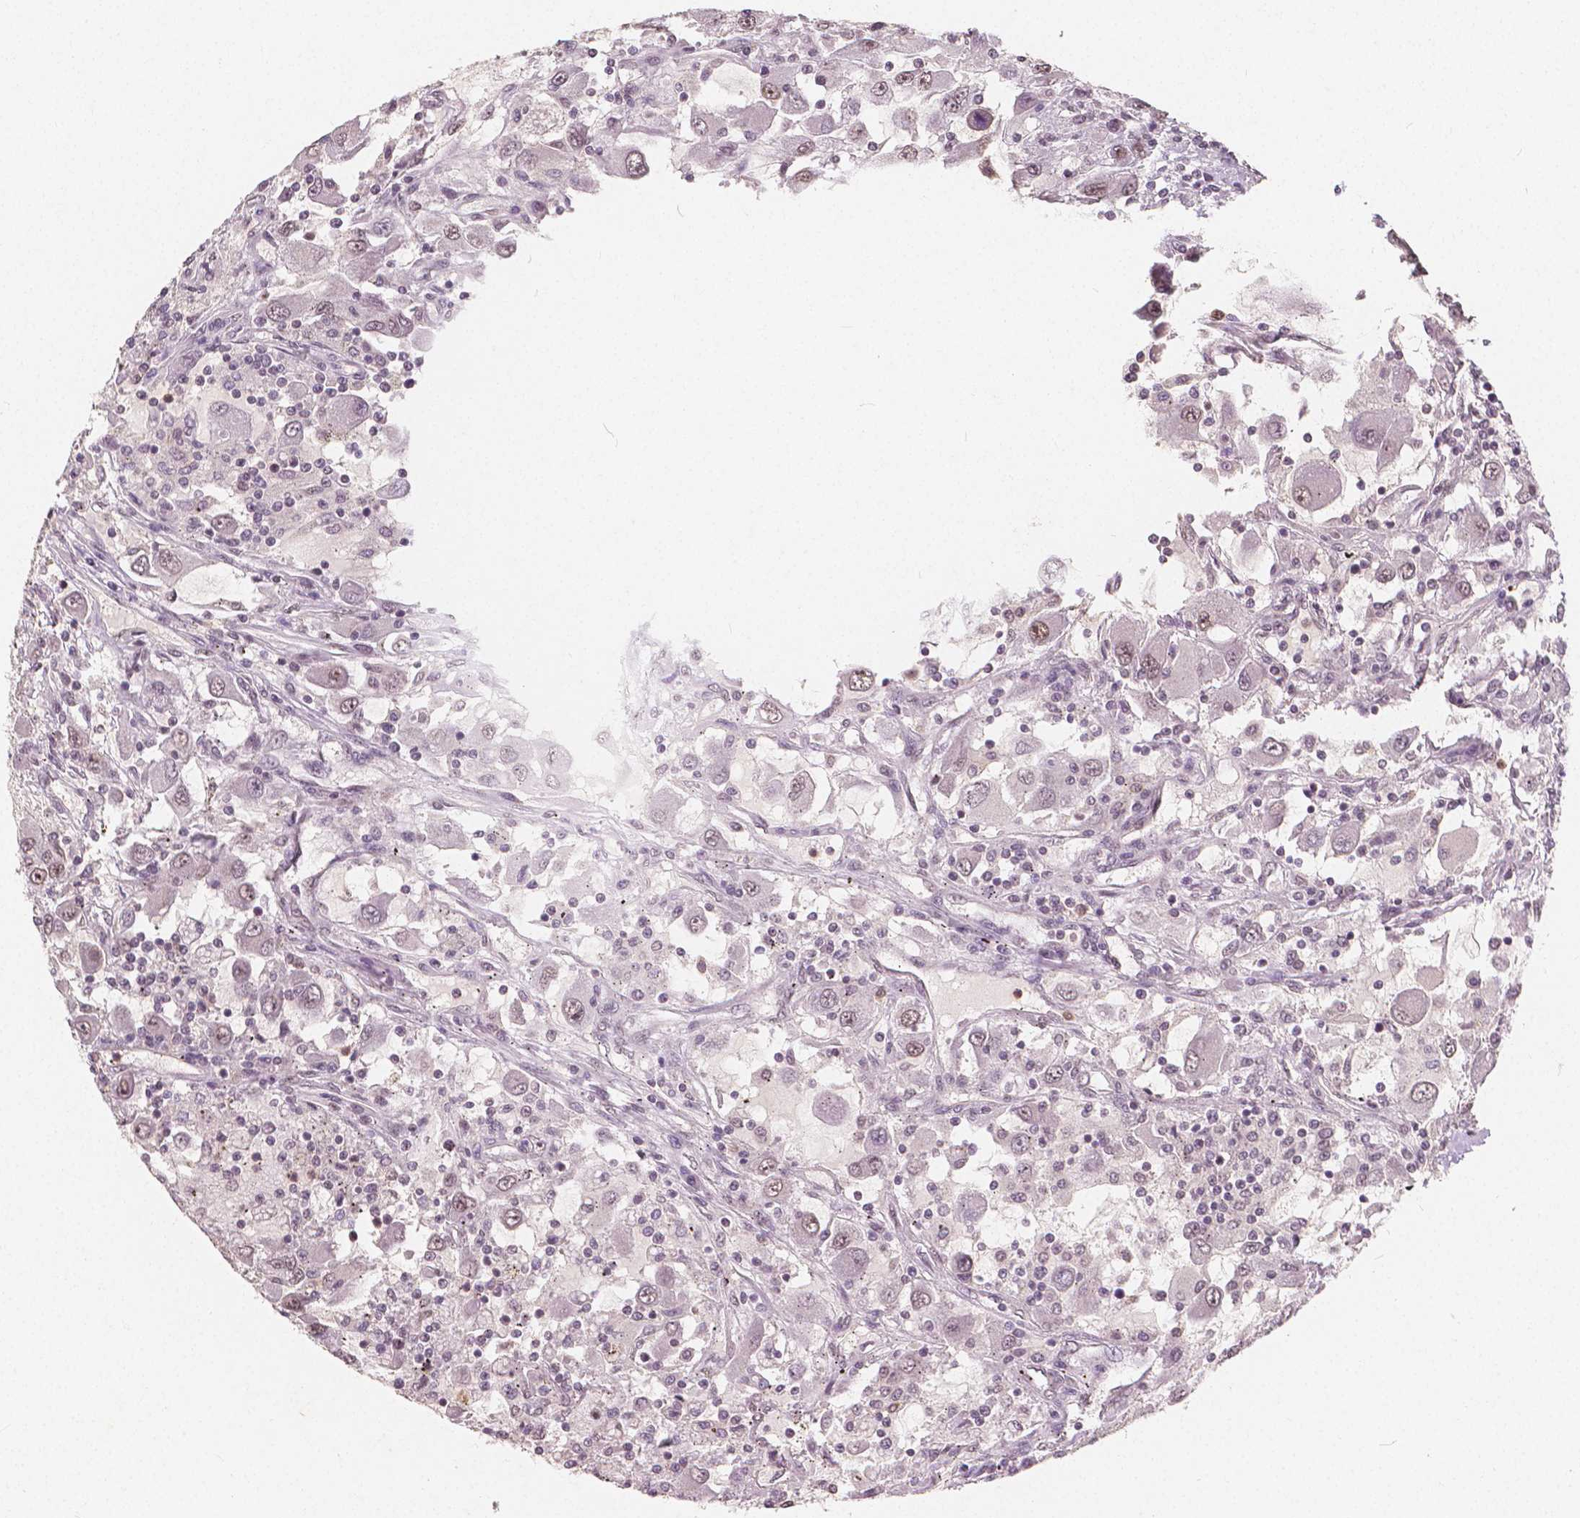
{"staining": {"intensity": "weak", "quantity": "25%-75%", "location": "nuclear"}, "tissue": "renal cancer", "cell_type": "Tumor cells", "image_type": "cancer", "snomed": [{"axis": "morphology", "description": "Adenocarcinoma, NOS"}, {"axis": "topography", "description": "Kidney"}], "caption": "Renal cancer (adenocarcinoma) stained with immunohistochemistry shows weak nuclear expression in approximately 25%-75% of tumor cells. (DAB (3,3'-diaminobenzidine) IHC, brown staining for protein, blue staining for nuclei).", "gene": "NOLC1", "patient": {"sex": "female", "age": 67}}